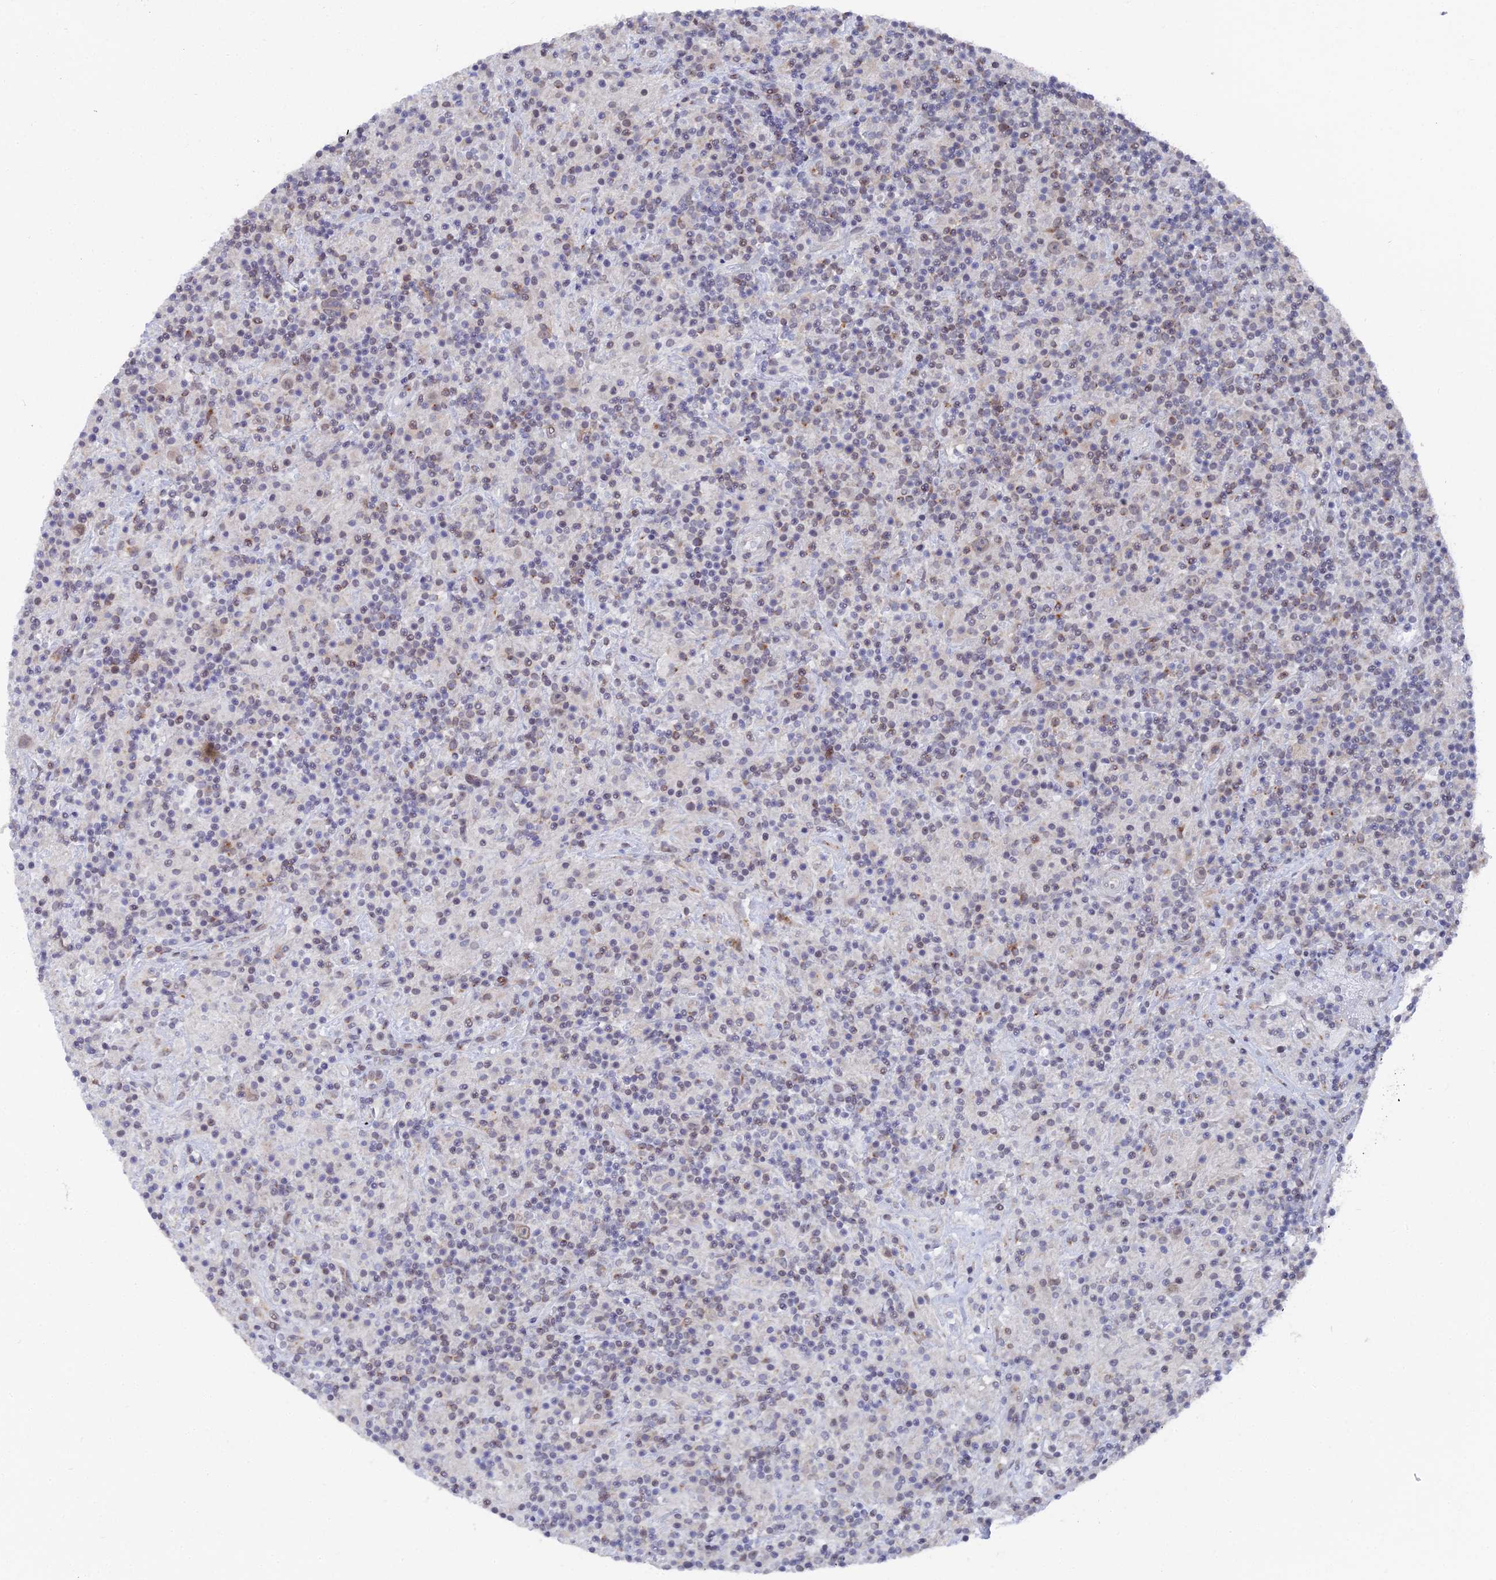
{"staining": {"intensity": "weak", "quantity": "<25%", "location": "cytoplasmic/membranous,nuclear"}, "tissue": "lymphoma", "cell_type": "Tumor cells", "image_type": "cancer", "snomed": [{"axis": "morphology", "description": "Hodgkin's disease, NOS"}, {"axis": "topography", "description": "Lymph node"}], "caption": "This is an immunohistochemistry (IHC) histopathology image of lymphoma. There is no staining in tumor cells.", "gene": "FHIP2A", "patient": {"sex": "male", "age": 70}}